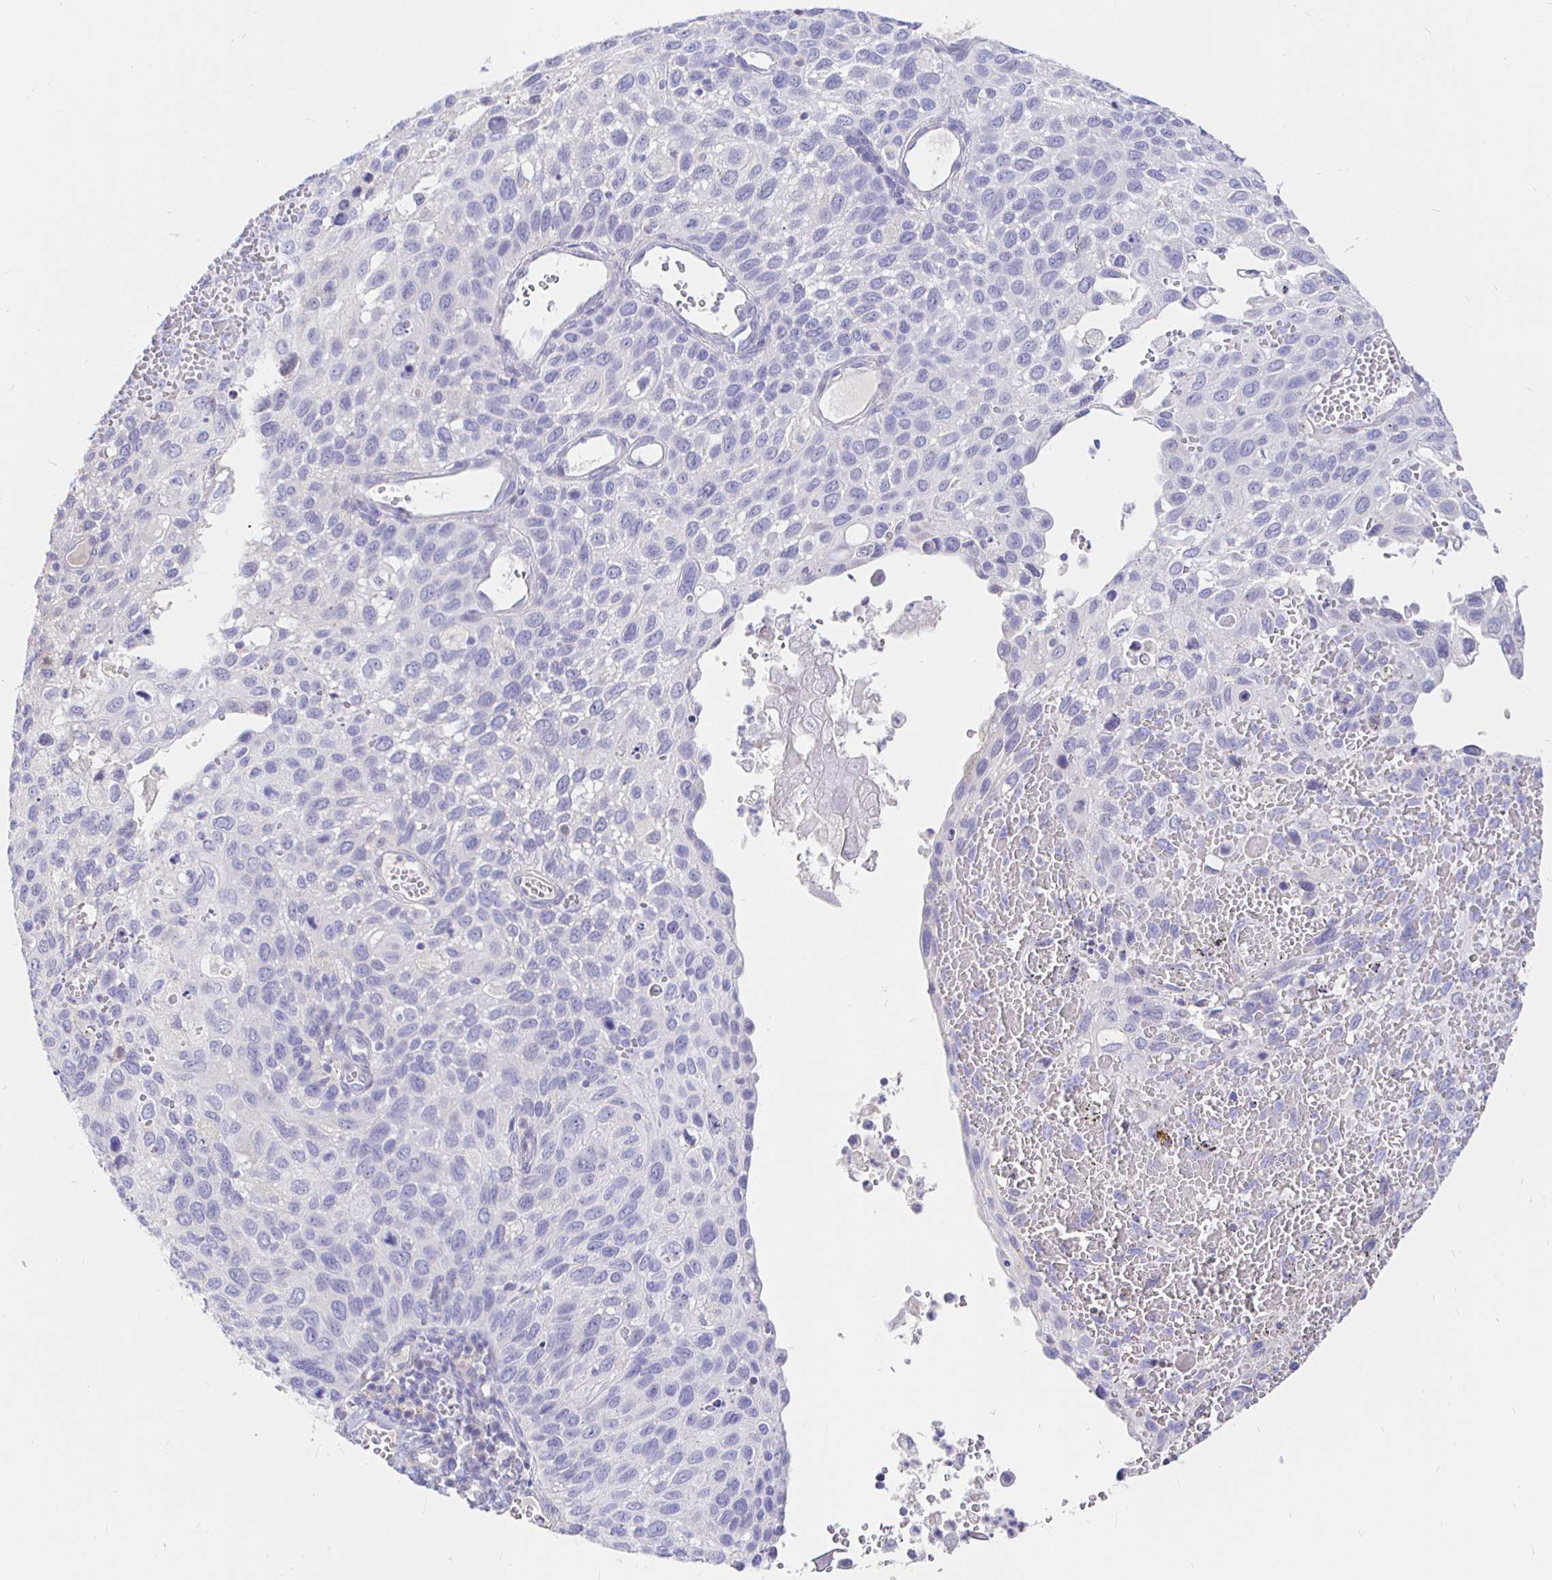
{"staining": {"intensity": "negative", "quantity": "none", "location": "none"}, "tissue": "cervical cancer", "cell_type": "Tumor cells", "image_type": "cancer", "snomed": [{"axis": "morphology", "description": "Squamous cell carcinoma, NOS"}, {"axis": "topography", "description": "Cervix"}], "caption": "Cervical cancer (squamous cell carcinoma) was stained to show a protein in brown. There is no significant expression in tumor cells. (DAB immunohistochemistry visualized using brightfield microscopy, high magnification).", "gene": "NECAB1", "patient": {"sex": "female", "age": 70}}